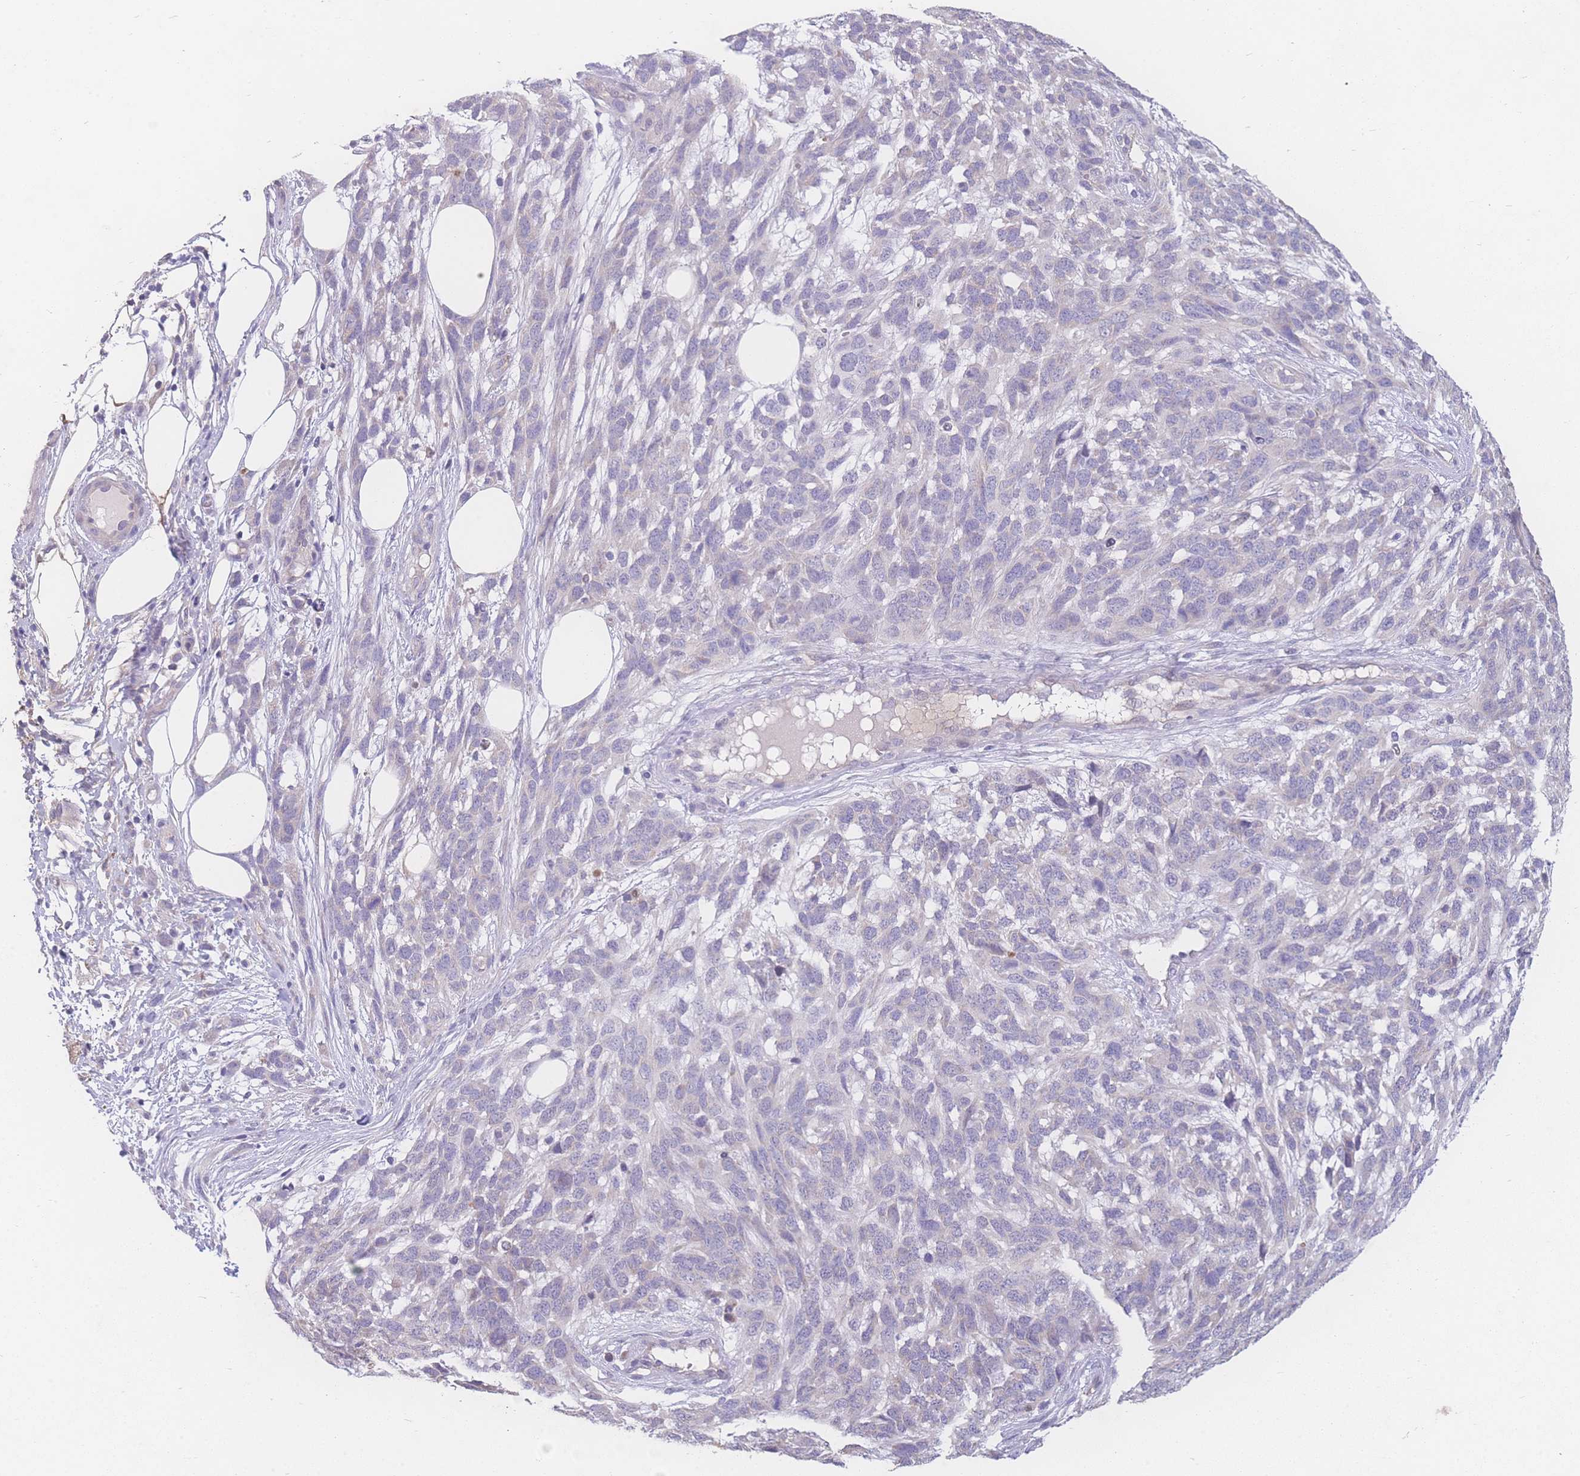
{"staining": {"intensity": "negative", "quantity": "none", "location": "none"}, "tissue": "melanoma", "cell_type": "Tumor cells", "image_type": "cancer", "snomed": [{"axis": "morphology", "description": "Normal morphology"}, {"axis": "morphology", "description": "Malignant melanoma, NOS"}, {"axis": "topography", "description": "Skin"}], "caption": "This is a image of IHC staining of malignant melanoma, which shows no positivity in tumor cells. (Stains: DAB immunohistochemistry with hematoxylin counter stain, Microscopy: brightfield microscopy at high magnification).", "gene": "GIPR", "patient": {"sex": "female", "age": 72}}